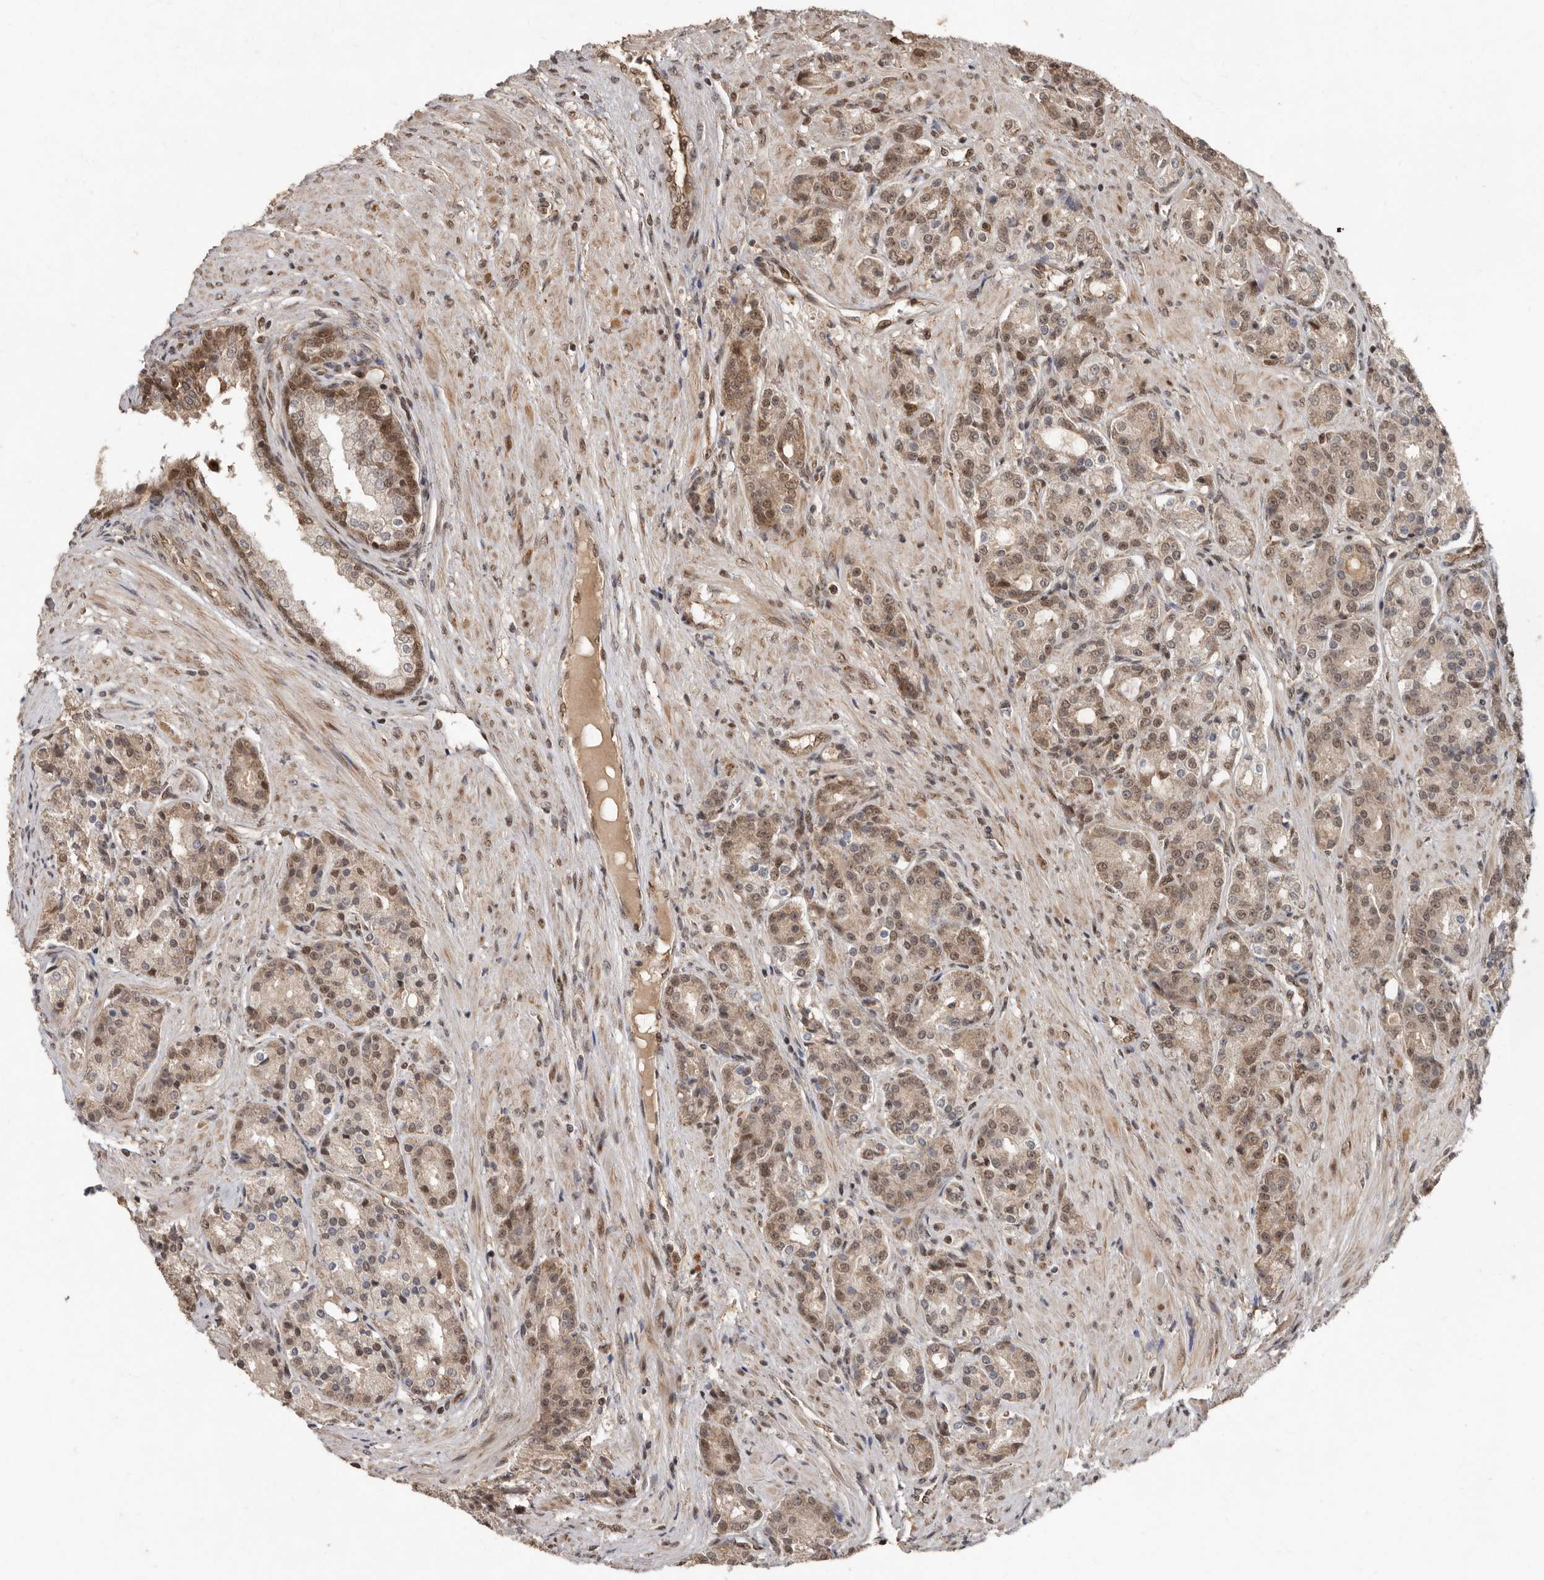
{"staining": {"intensity": "moderate", "quantity": ">75%", "location": "cytoplasmic/membranous,nuclear"}, "tissue": "prostate cancer", "cell_type": "Tumor cells", "image_type": "cancer", "snomed": [{"axis": "morphology", "description": "Adenocarcinoma, High grade"}, {"axis": "topography", "description": "Prostate"}], "caption": "Human prostate high-grade adenocarcinoma stained for a protein (brown) displays moderate cytoplasmic/membranous and nuclear positive staining in approximately >75% of tumor cells.", "gene": "LRGUK", "patient": {"sex": "male", "age": 60}}